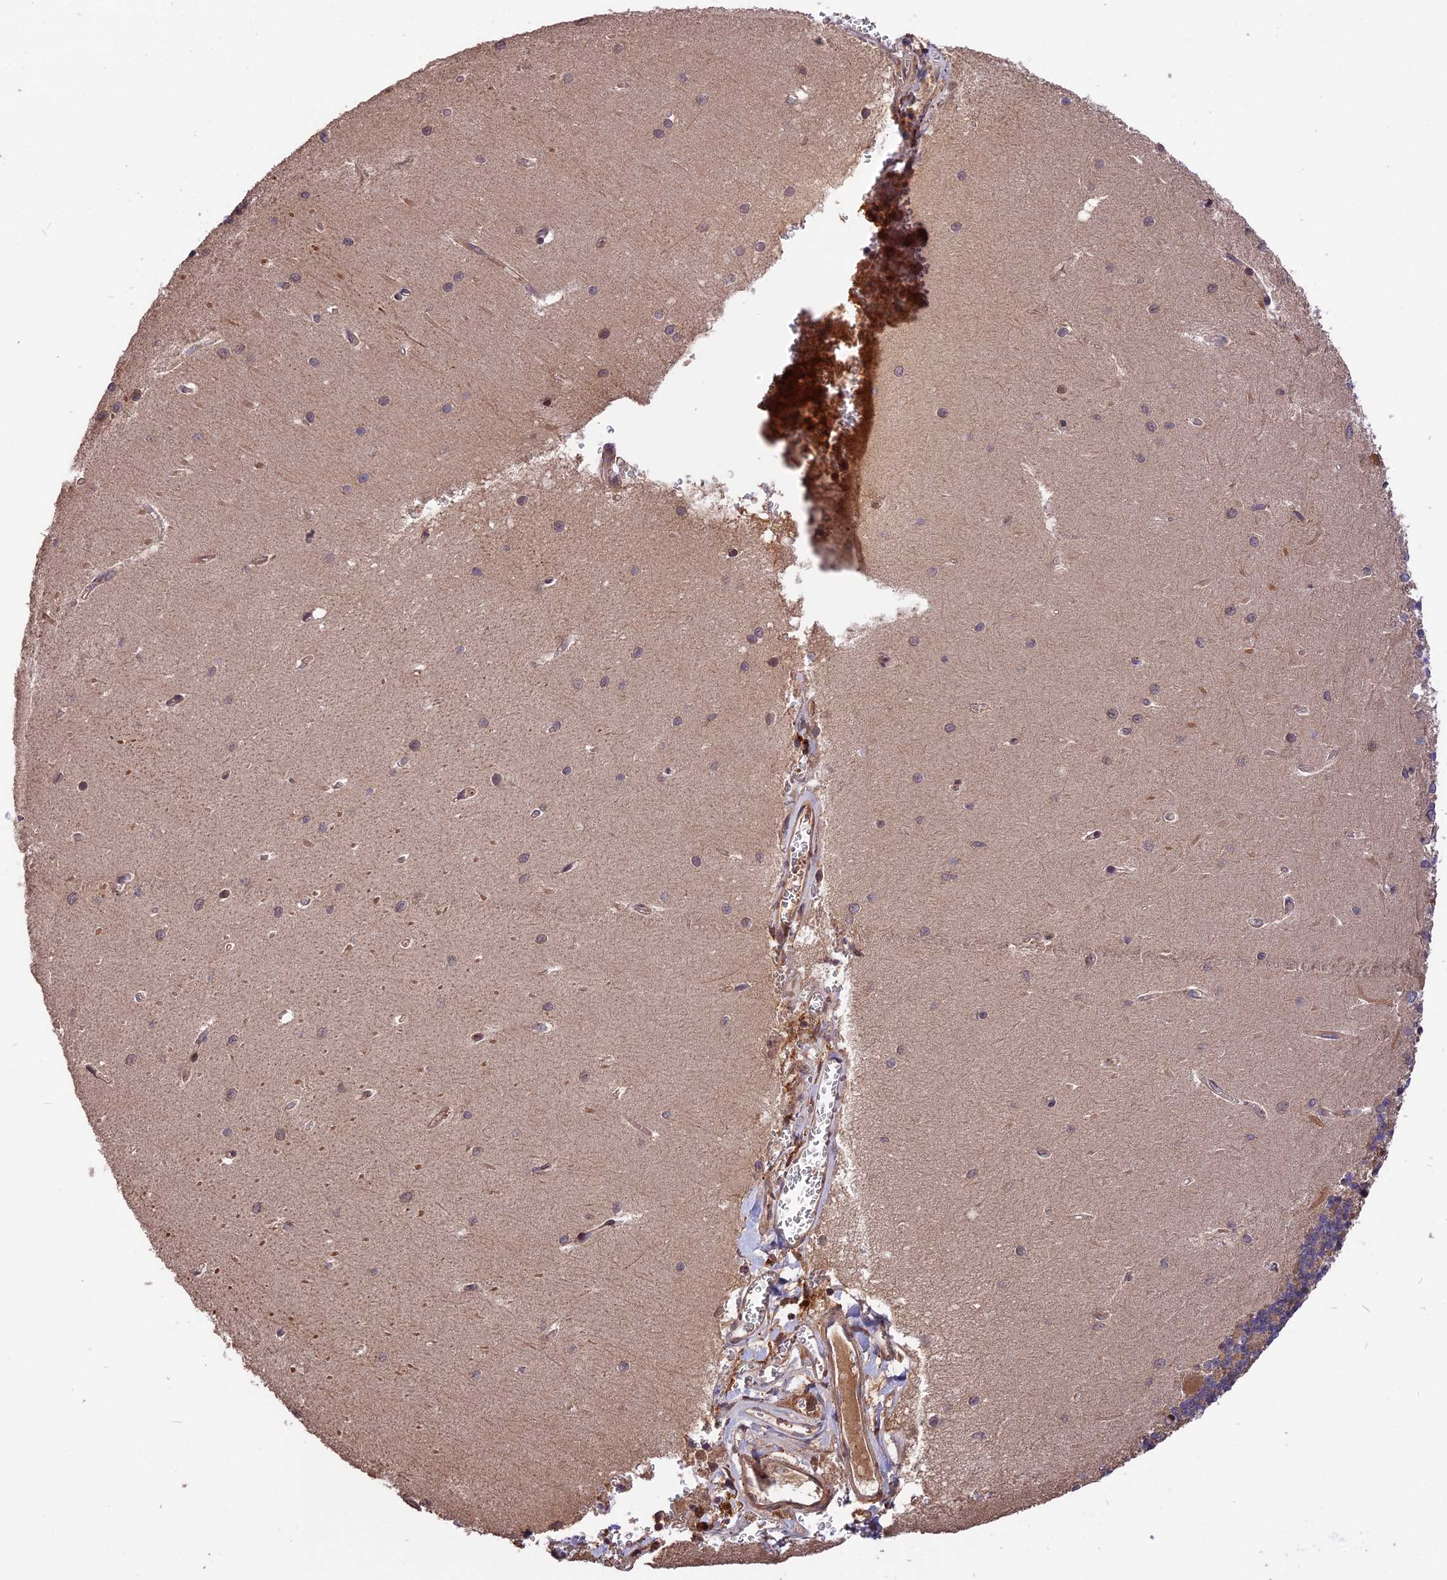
{"staining": {"intensity": "weak", "quantity": "25%-75%", "location": "cytoplasmic/membranous"}, "tissue": "cerebellum", "cell_type": "Cells in granular layer", "image_type": "normal", "snomed": [{"axis": "morphology", "description": "Normal tissue, NOS"}, {"axis": "topography", "description": "Cerebellum"}], "caption": "Protein staining reveals weak cytoplasmic/membranous positivity in about 25%-75% of cells in granular layer in unremarkable cerebellum.", "gene": "ESCO1", "patient": {"sex": "male", "age": 37}}